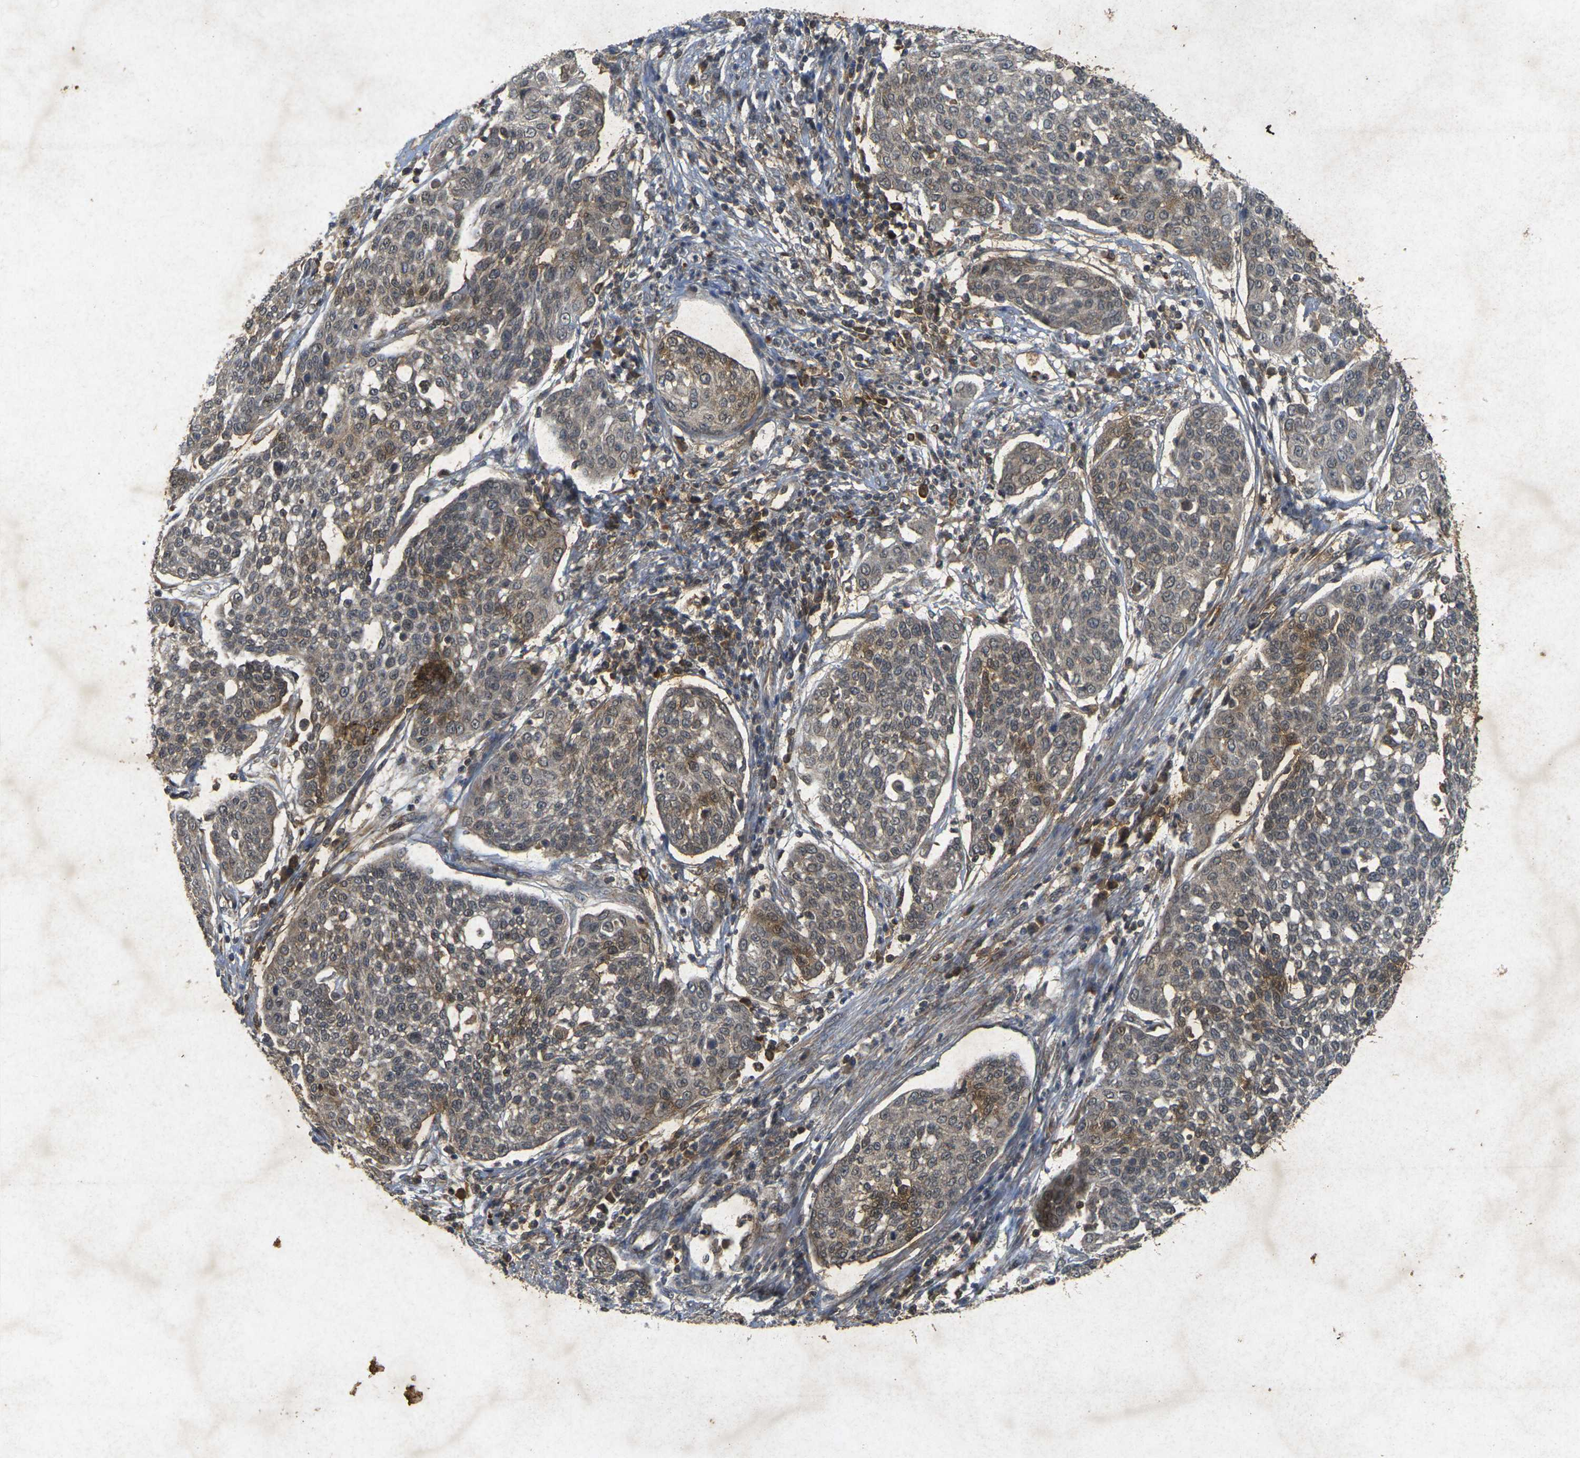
{"staining": {"intensity": "moderate", "quantity": ">75%", "location": "cytoplasmic/membranous"}, "tissue": "cervical cancer", "cell_type": "Tumor cells", "image_type": "cancer", "snomed": [{"axis": "morphology", "description": "Squamous cell carcinoma, NOS"}, {"axis": "topography", "description": "Cervix"}], "caption": "Immunohistochemical staining of human cervical cancer (squamous cell carcinoma) shows medium levels of moderate cytoplasmic/membranous protein positivity in approximately >75% of tumor cells.", "gene": "ERN1", "patient": {"sex": "female", "age": 34}}